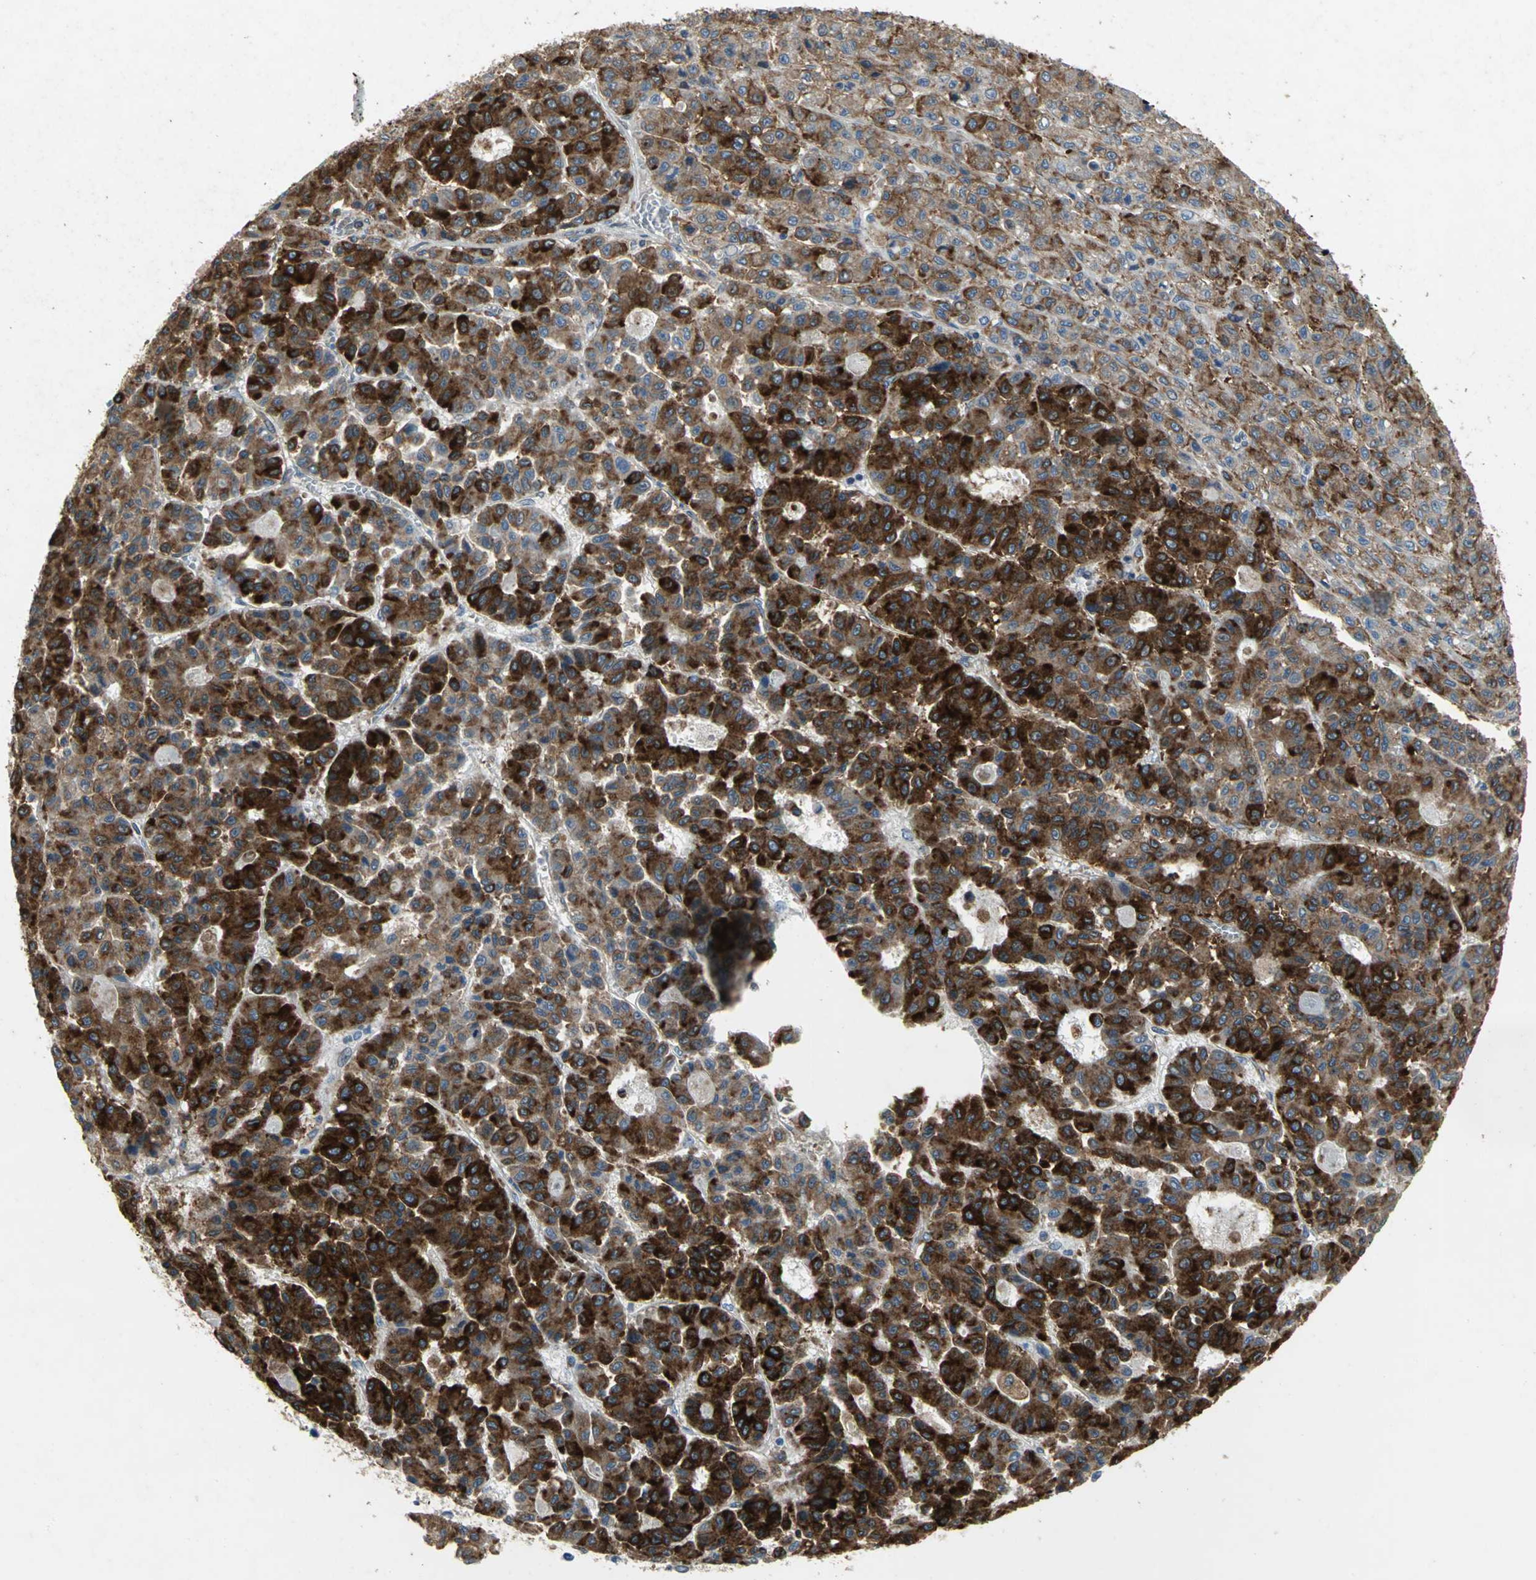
{"staining": {"intensity": "strong", "quantity": ">75%", "location": "cytoplasmic/membranous"}, "tissue": "liver cancer", "cell_type": "Tumor cells", "image_type": "cancer", "snomed": [{"axis": "morphology", "description": "Carcinoma, Hepatocellular, NOS"}, {"axis": "topography", "description": "Liver"}], "caption": "Immunohistochemical staining of human liver cancer (hepatocellular carcinoma) shows high levels of strong cytoplasmic/membranous staining in approximately >75% of tumor cells.", "gene": "SYVN1", "patient": {"sex": "male", "age": 70}}